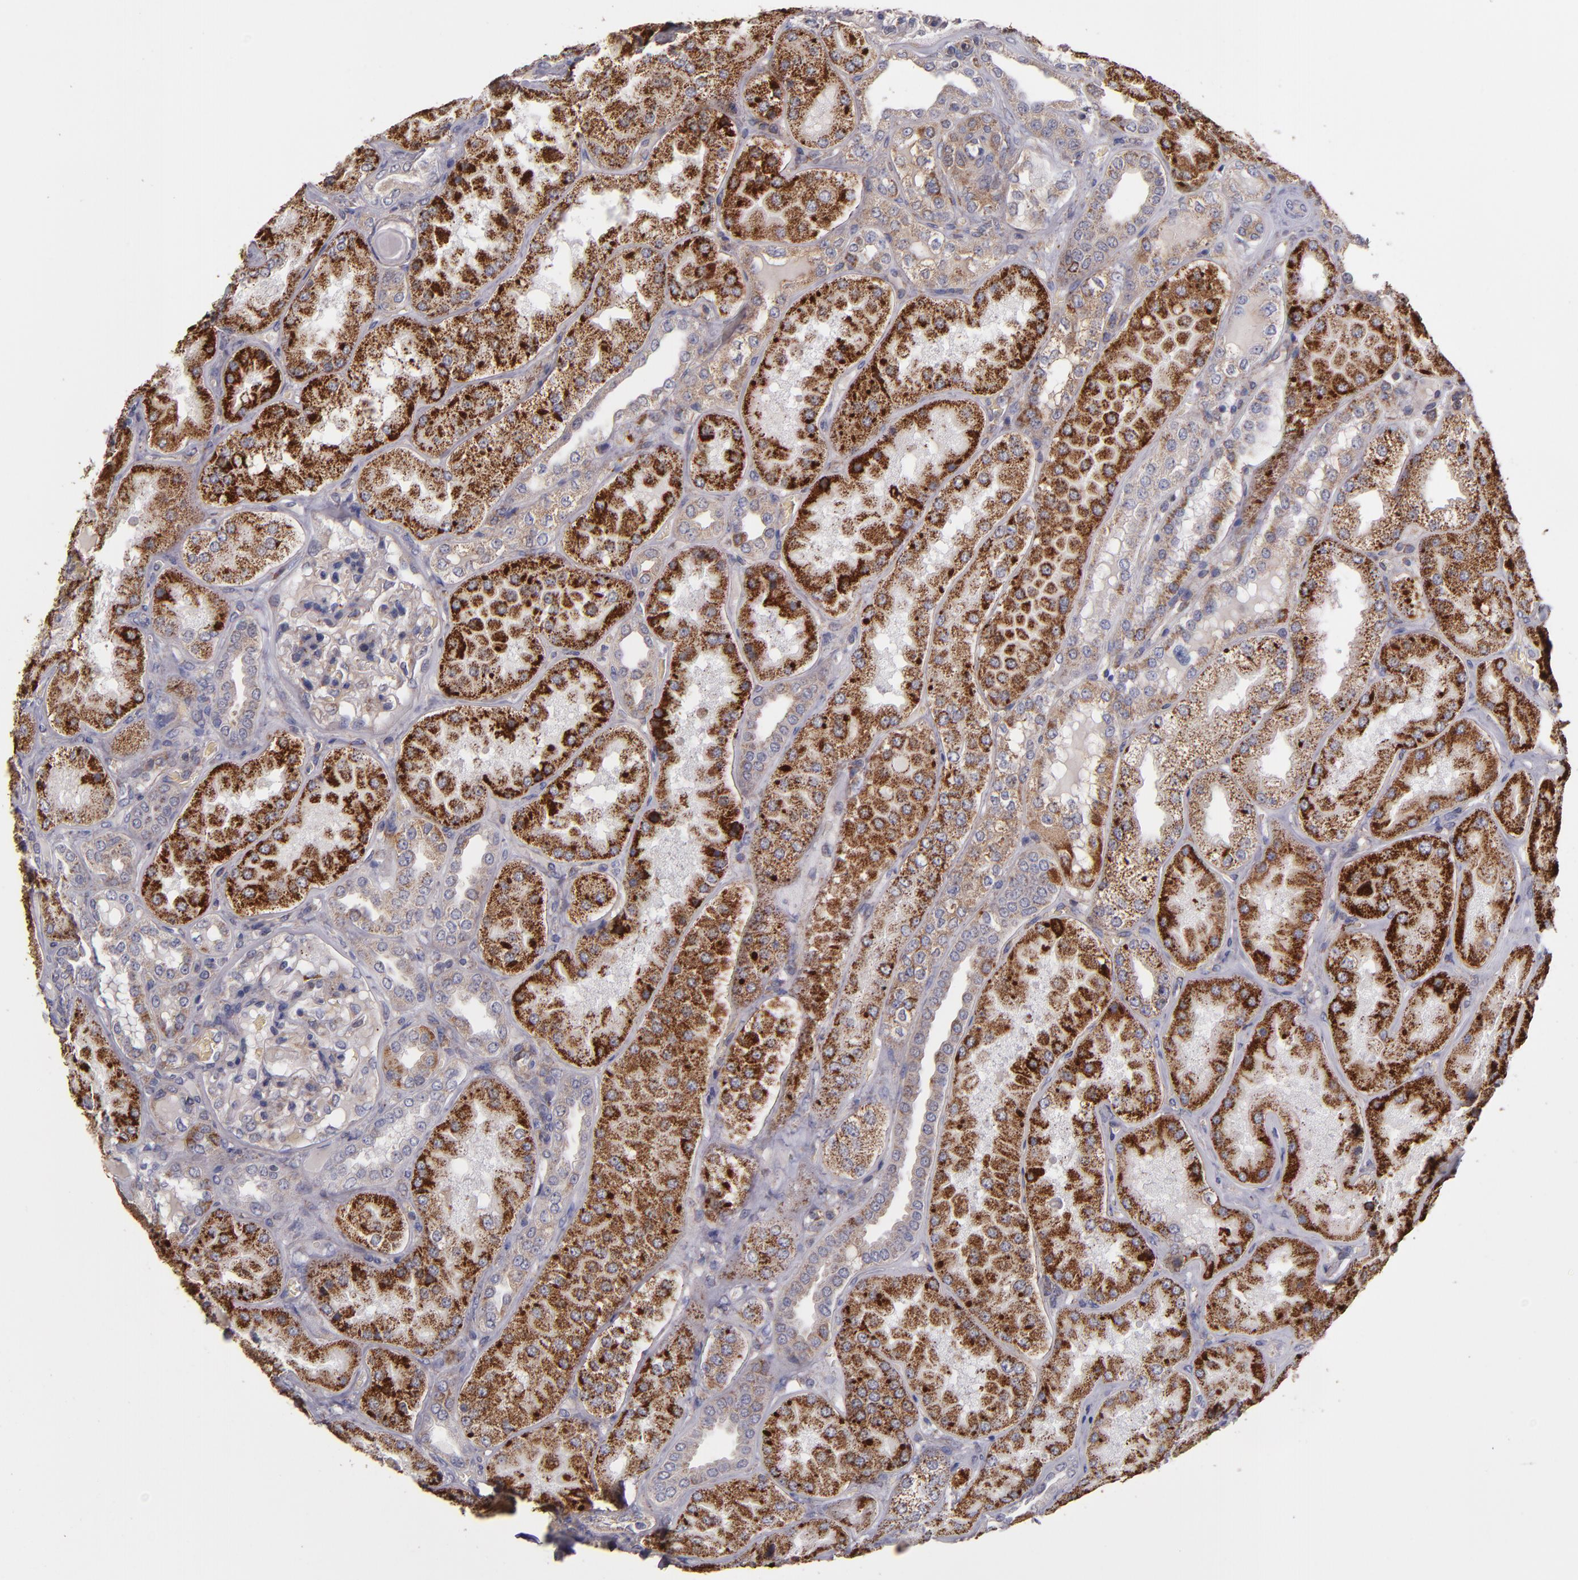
{"staining": {"intensity": "weak", "quantity": ">75%", "location": "cytoplasmic/membranous"}, "tissue": "kidney", "cell_type": "Cells in glomeruli", "image_type": "normal", "snomed": [{"axis": "morphology", "description": "Normal tissue, NOS"}, {"axis": "topography", "description": "Kidney"}], "caption": "A high-resolution histopathology image shows immunohistochemistry staining of benign kidney, which demonstrates weak cytoplasmic/membranous staining in about >75% of cells in glomeruli.", "gene": "CLTA", "patient": {"sex": "female", "age": 56}}